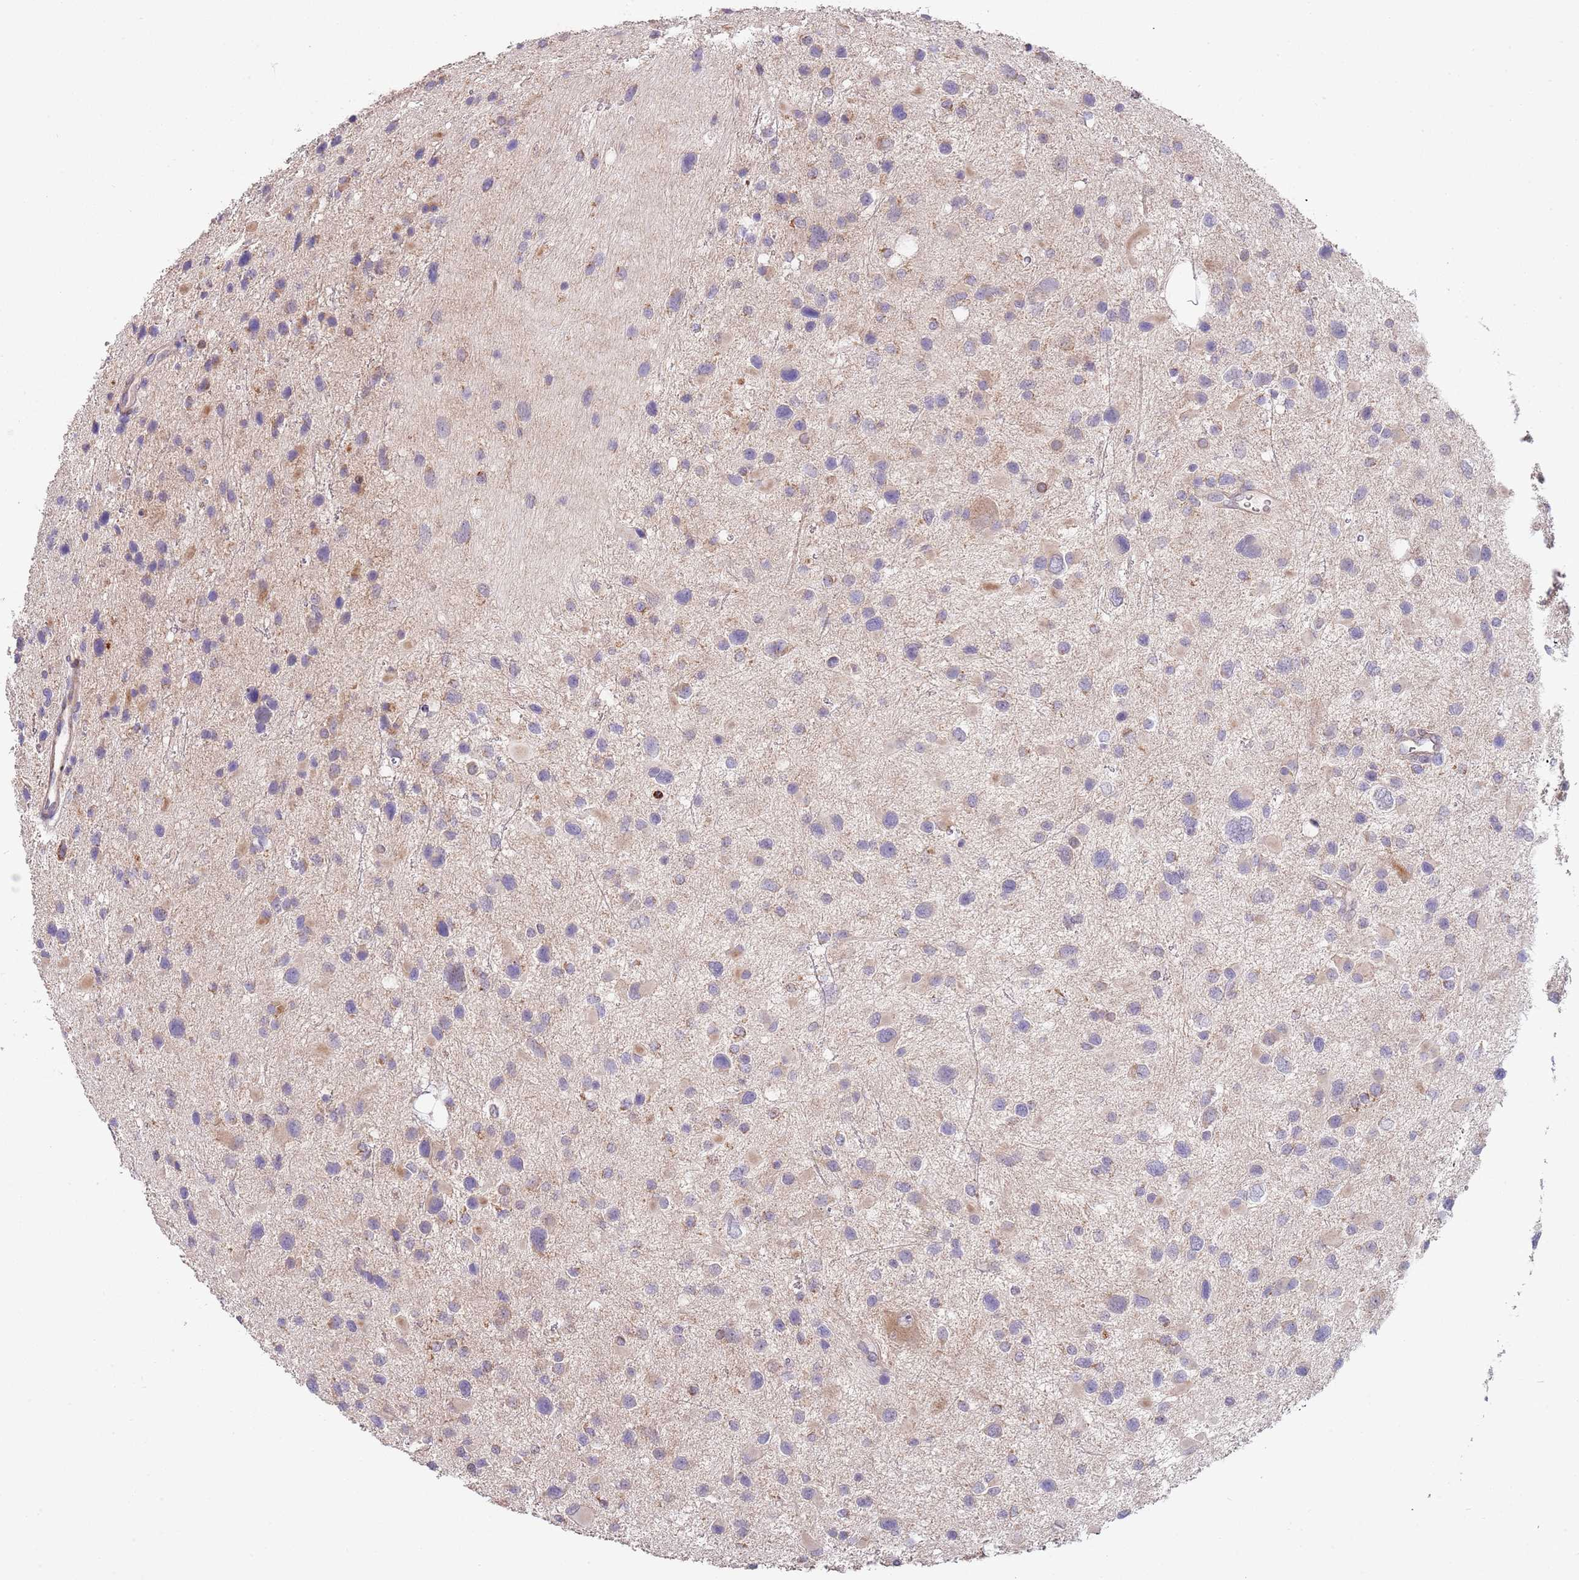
{"staining": {"intensity": "moderate", "quantity": "<25%", "location": "cytoplasmic/membranous"}, "tissue": "glioma", "cell_type": "Tumor cells", "image_type": "cancer", "snomed": [{"axis": "morphology", "description": "Glioma, malignant, Low grade"}, {"axis": "topography", "description": "Brain"}], "caption": "Protein expression by immunohistochemistry reveals moderate cytoplasmic/membranous positivity in about <25% of tumor cells in glioma.", "gene": "ABCC10", "patient": {"sex": "female", "age": 32}}